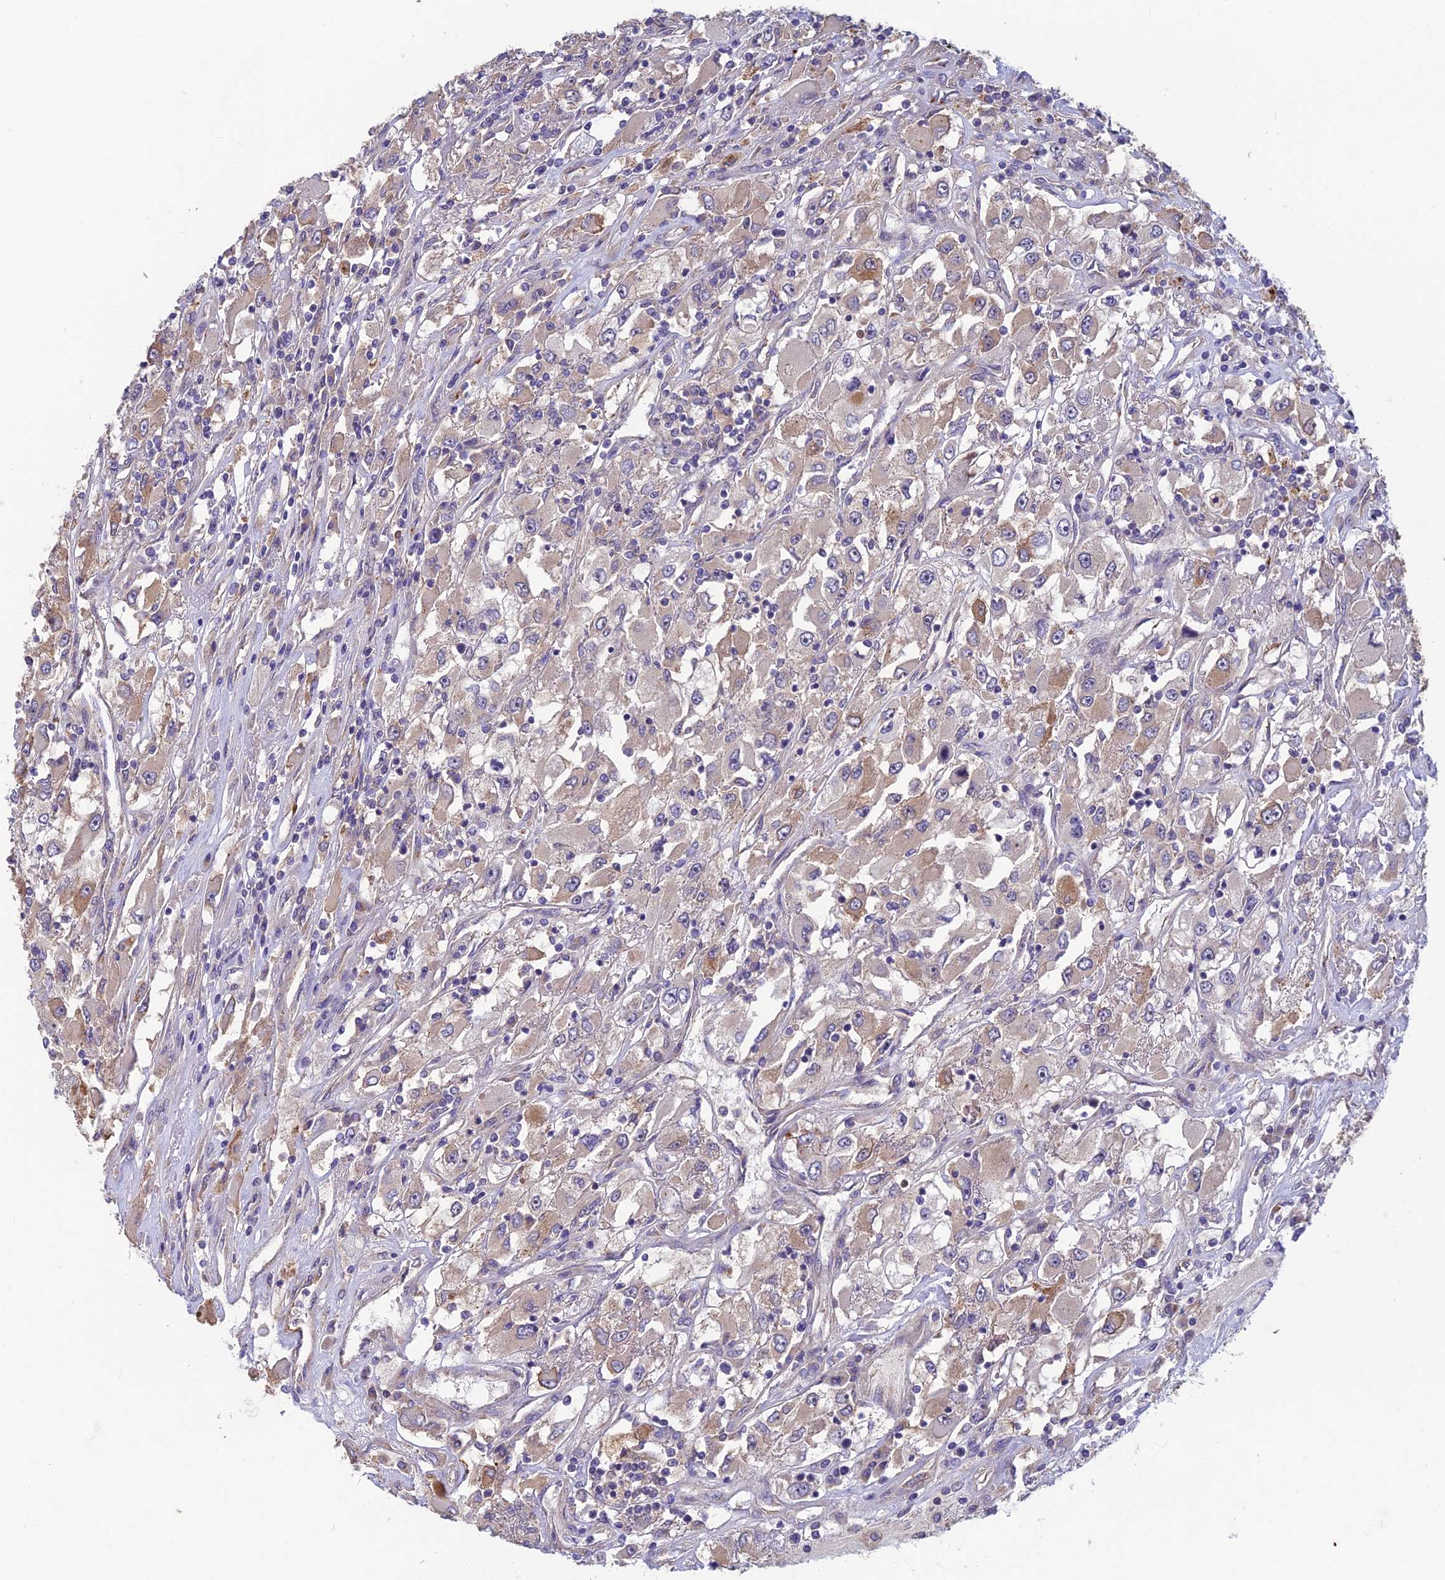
{"staining": {"intensity": "weak", "quantity": "25%-75%", "location": "cytoplasmic/membranous"}, "tissue": "renal cancer", "cell_type": "Tumor cells", "image_type": "cancer", "snomed": [{"axis": "morphology", "description": "Adenocarcinoma, NOS"}, {"axis": "topography", "description": "Kidney"}], "caption": "Weak cytoplasmic/membranous staining for a protein is appreciated in approximately 25%-75% of tumor cells of adenocarcinoma (renal) using immunohistochemistry (IHC).", "gene": "HECA", "patient": {"sex": "female", "age": 52}}